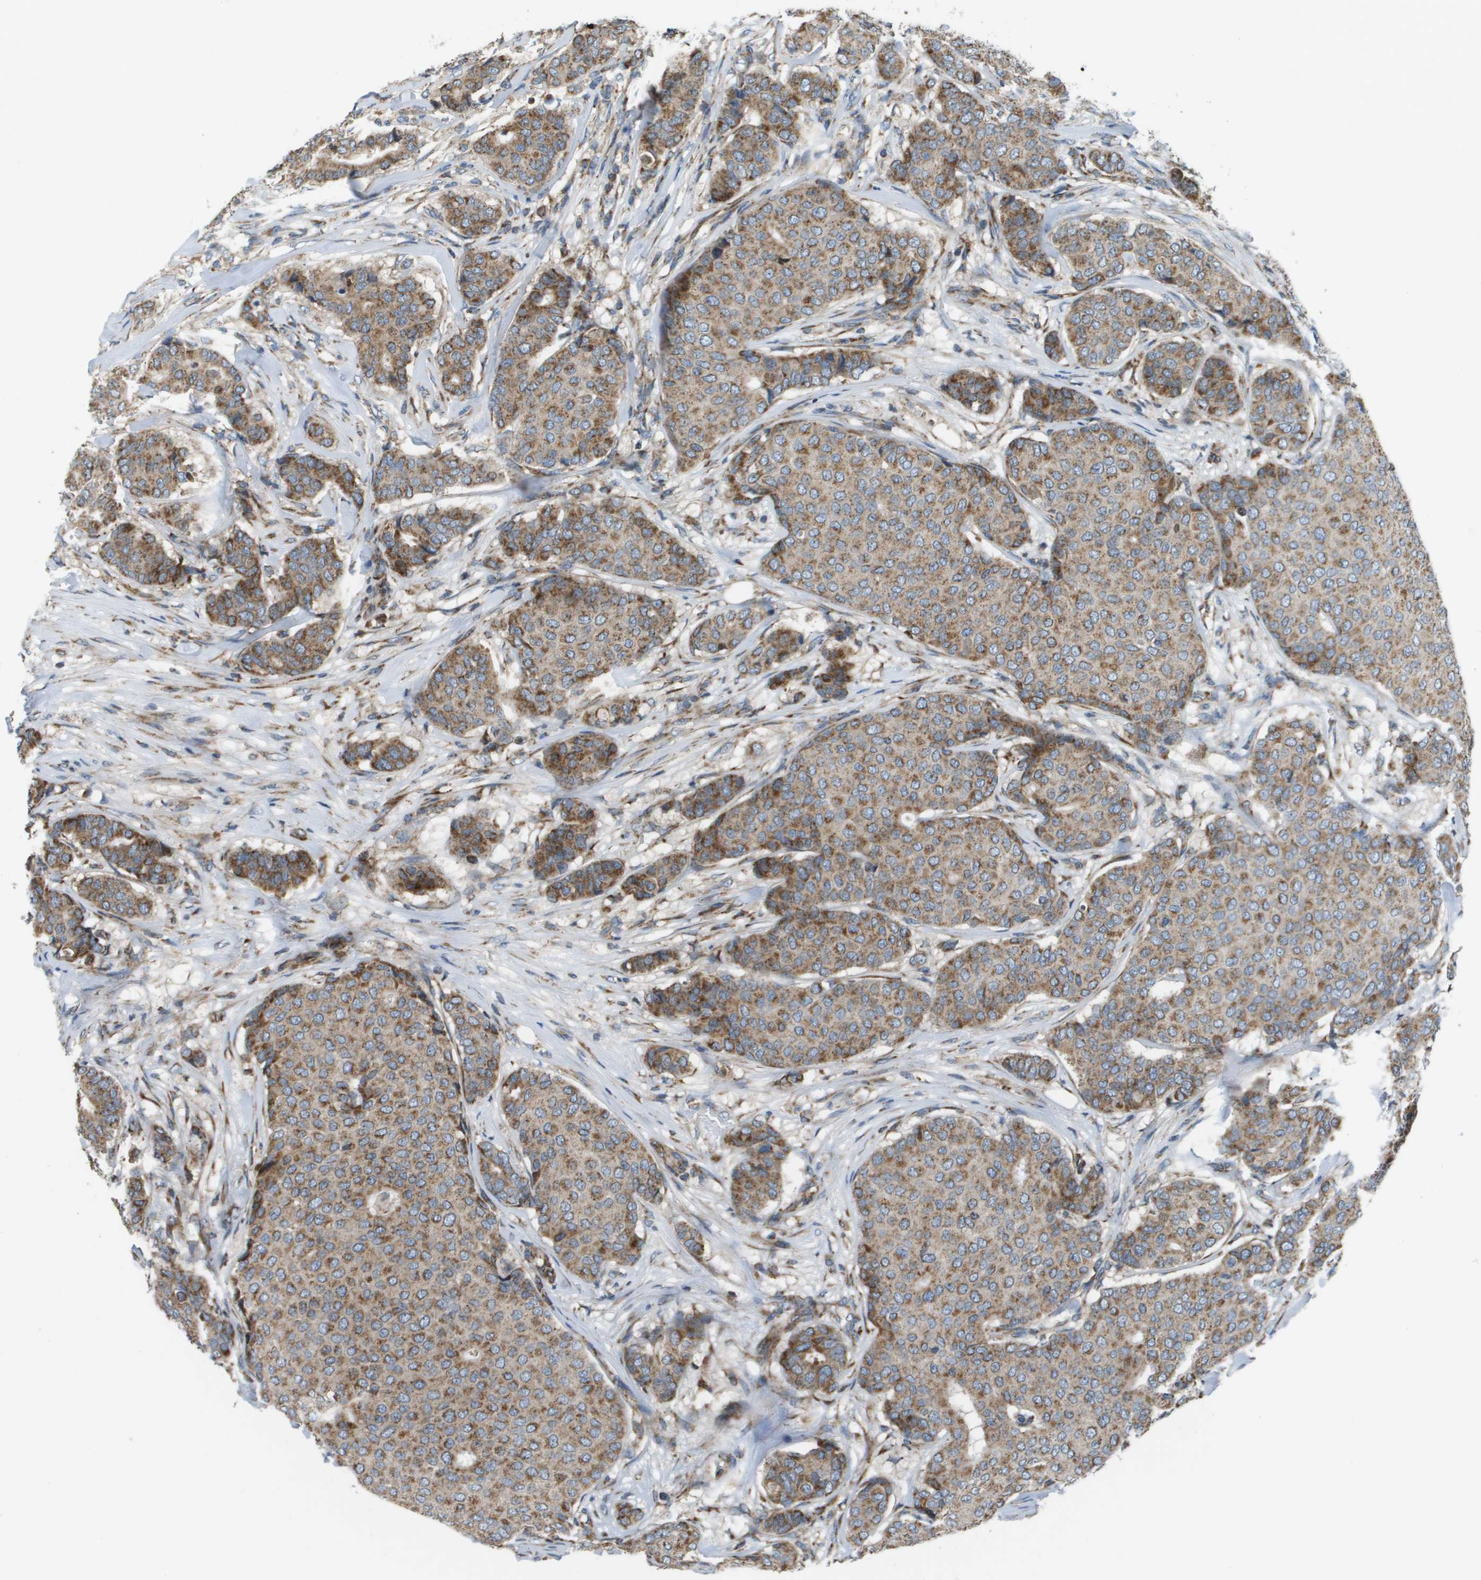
{"staining": {"intensity": "moderate", "quantity": ">75%", "location": "cytoplasmic/membranous"}, "tissue": "breast cancer", "cell_type": "Tumor cells", "image_type": "cancer", "snomed": [{"axis": "morphology", "description": "Duct carcinoma"}, {"axis": "topography", "description": "Breast"}], "caption": "The immunohistochemical stain shows moderate cytoplasmic/membranous staining in tumor cells of invasive ductal carcinoma (breast) tissue.", "gene": "NRK", "patient": {"sex": "female", "age": 75}}